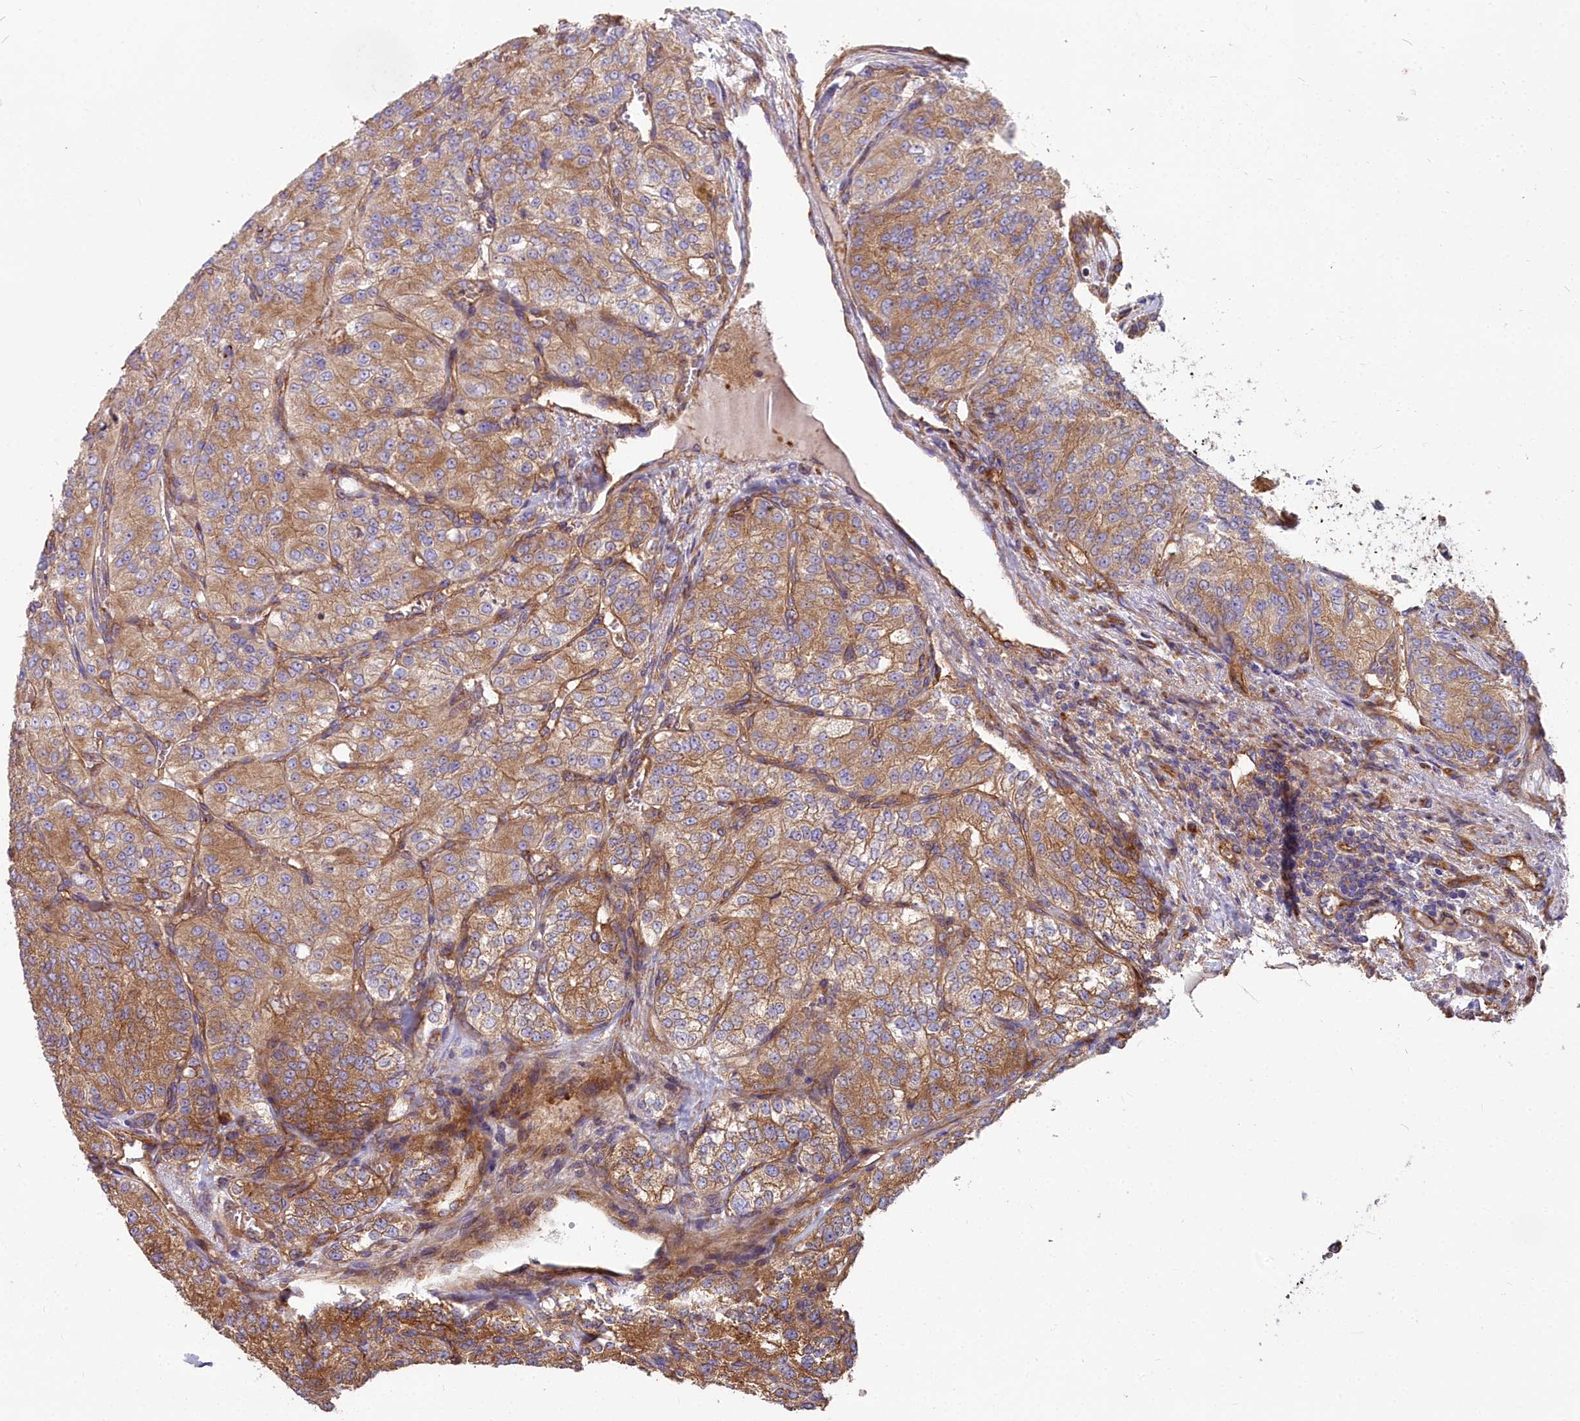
{"staining": {"intensity": "moderate", "quantity": ">75%", "location": "cytoplasmic/membranous"}, "tissue": "renal cancer", "cell_type": "Tumor cells", "image_type": "cancer", "snomed": [{"axis": "morphology", "description": "Adenocarcinoma, NOS"}, {"axis": "topography", "description": "Kidney"}], "caption": "Immunohistochemistry of human renal cancer (adenocarcinoma) demonstrates medium levels of moderate cytoplasmic/membranous expression in approximately >75% of tumor cells.", "gene": "DCTN3", "patient": {"sex": "female", "age": 63}}